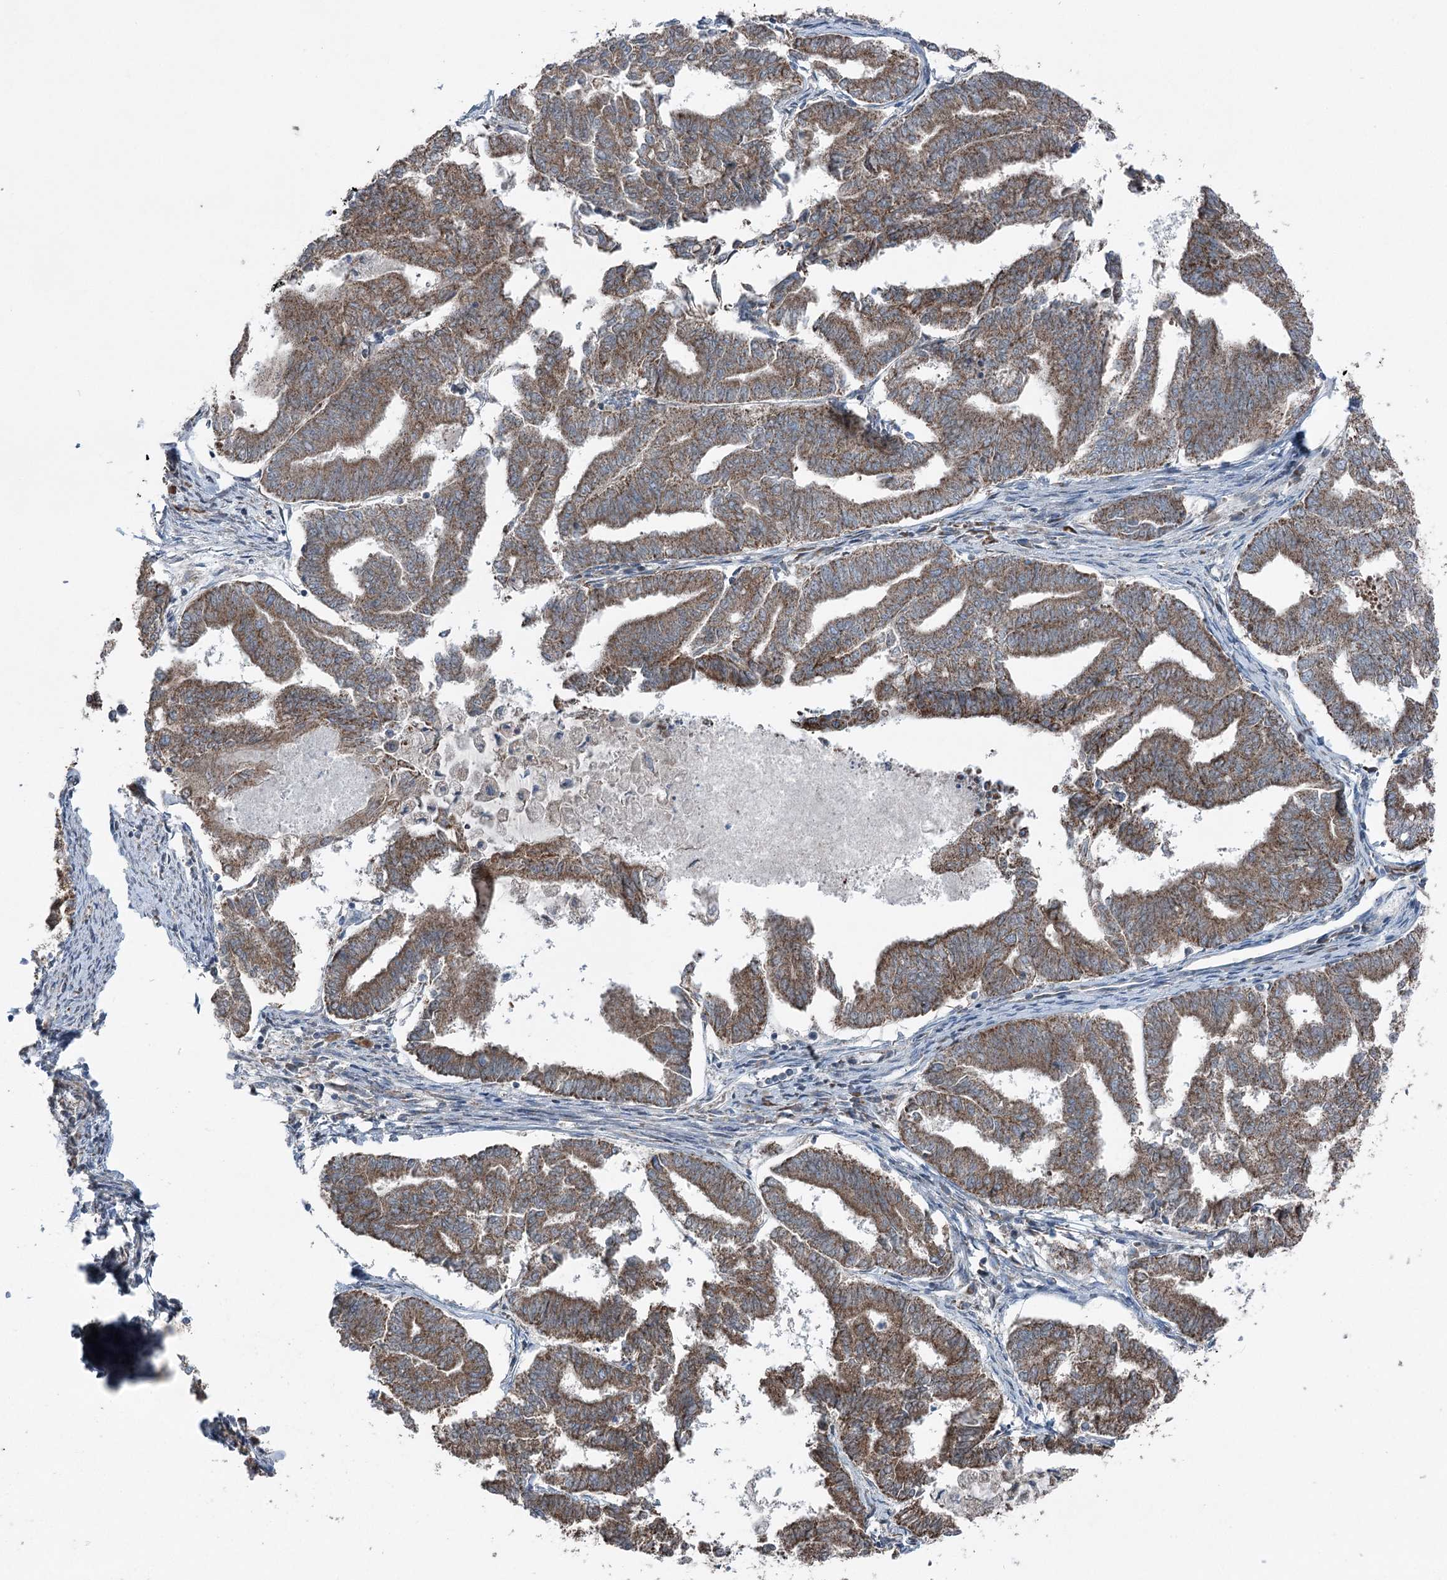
{"staining": {"intensity": "moderate", "quantity": ">75%", "location": "cytoplasmic/membranous"}, "tissue": "endometrial cancer", "cell_type": "Tumor cells", "image_type": "cancer", "snomed": [{"axis": "morphology", "description": "Adenocarcinoma, NOS"}, {"axis": "topography", "description": "Endometrium"}], "caption": "IHC staining of adenocarcinoma (endometrial), which shows medium levels of moderate cytoplasmic/membranous staining in about >75% of tumor cells indicating moderate cytoplasmic/membranous protein expression. The staining was performed using DAB (brown) for protein detection and nuclei were counterstained in hematoxylin (blue).", "gene": "UCN3", "patient": {"sex": "female", "age": 79}}